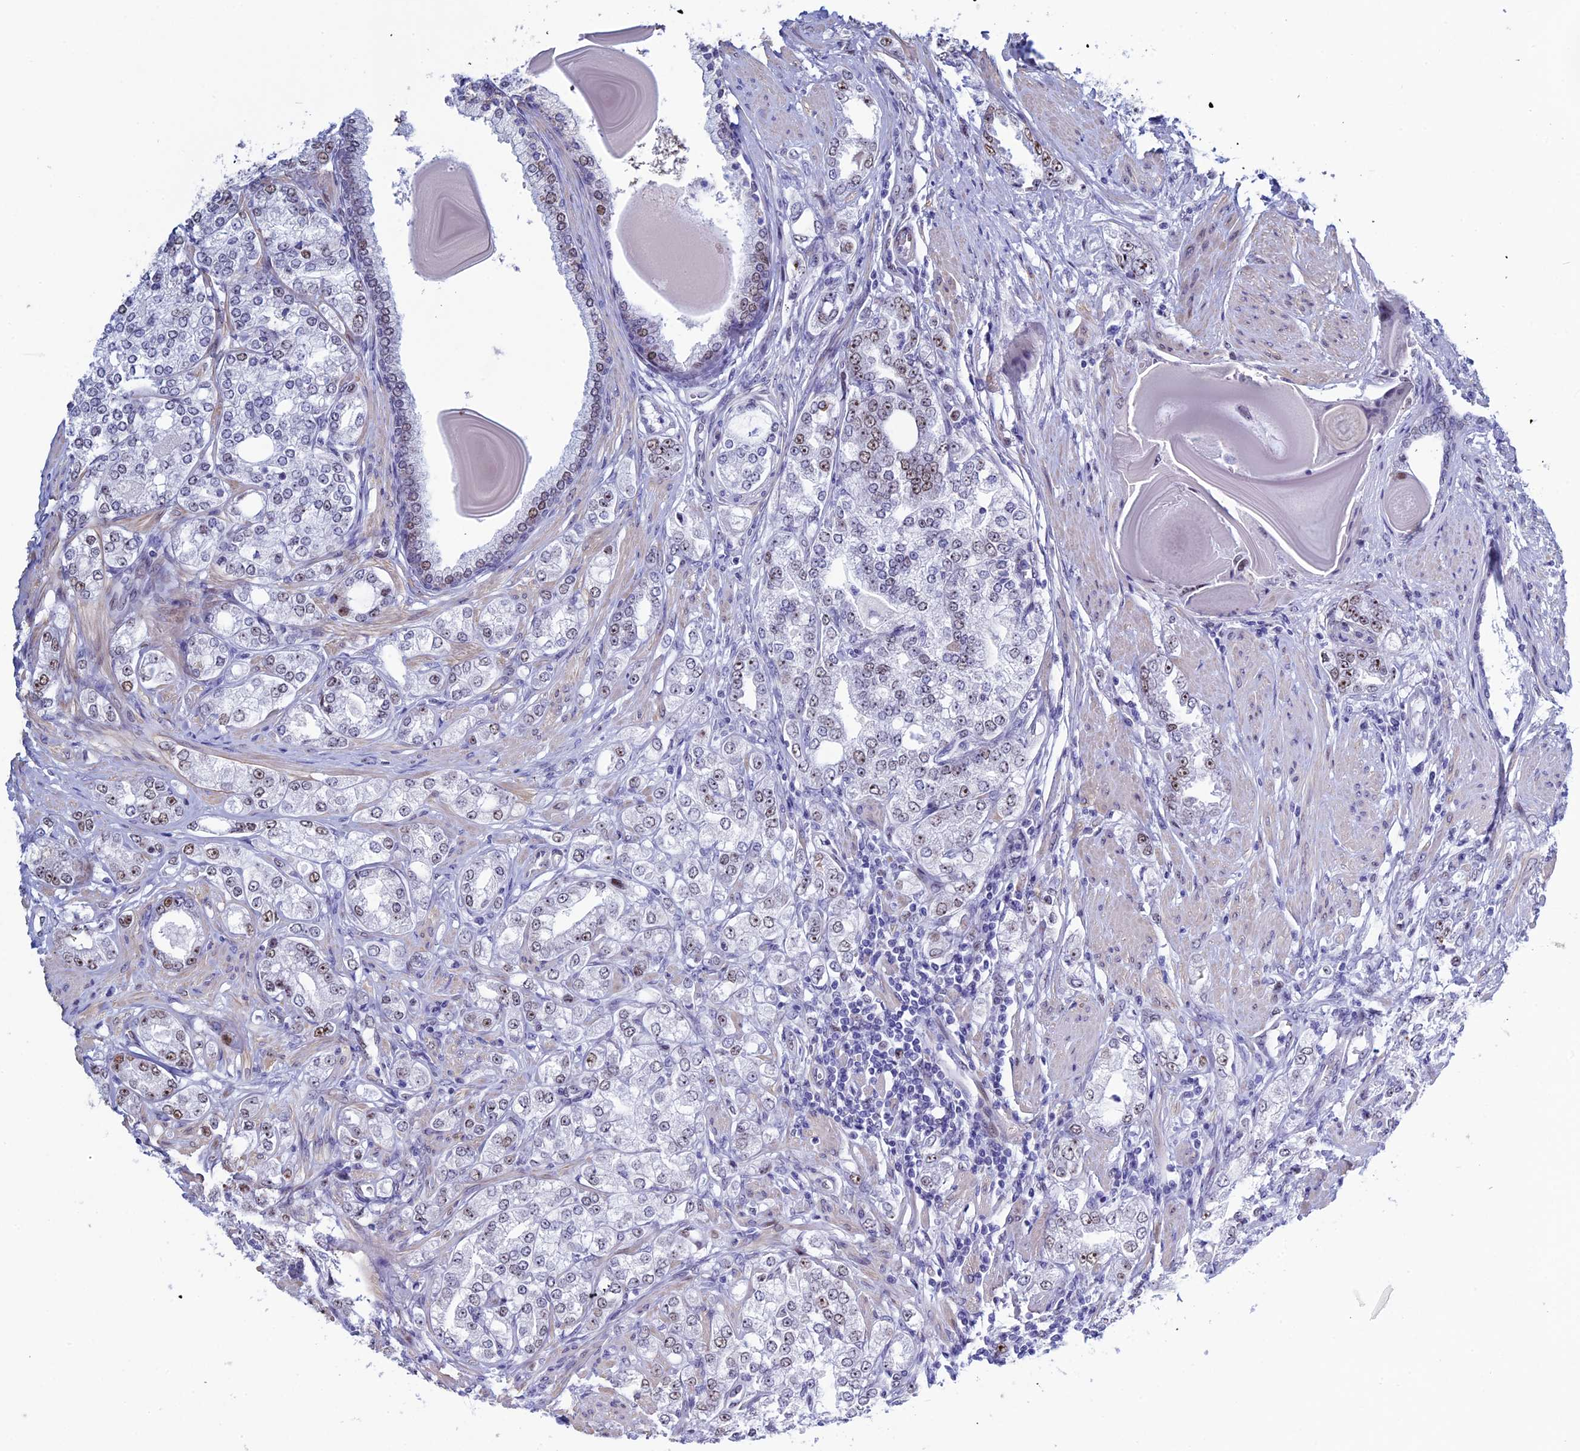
{"staining": {"intensity": "moderate", "quantity": "<25%", "location": "nuclear"}, "tissue": "prostate cancer", "cell_type": "Tumor cells", "image_type": "cancer", "snomed": [{"axis": "morphology", "description": "Adenocarcinoma, High grade"}, {"axis": "topography", "description": "Prostate"}], "caption": "Immunohistochemical staining of human prostate cancer (adenocarcinoma (high-grade)) demonstrates moderate nuclear protein staining in about <25% of tumor cells.", "gene": "CCDC86", "patient": {"sex": "male", "age": 64}}